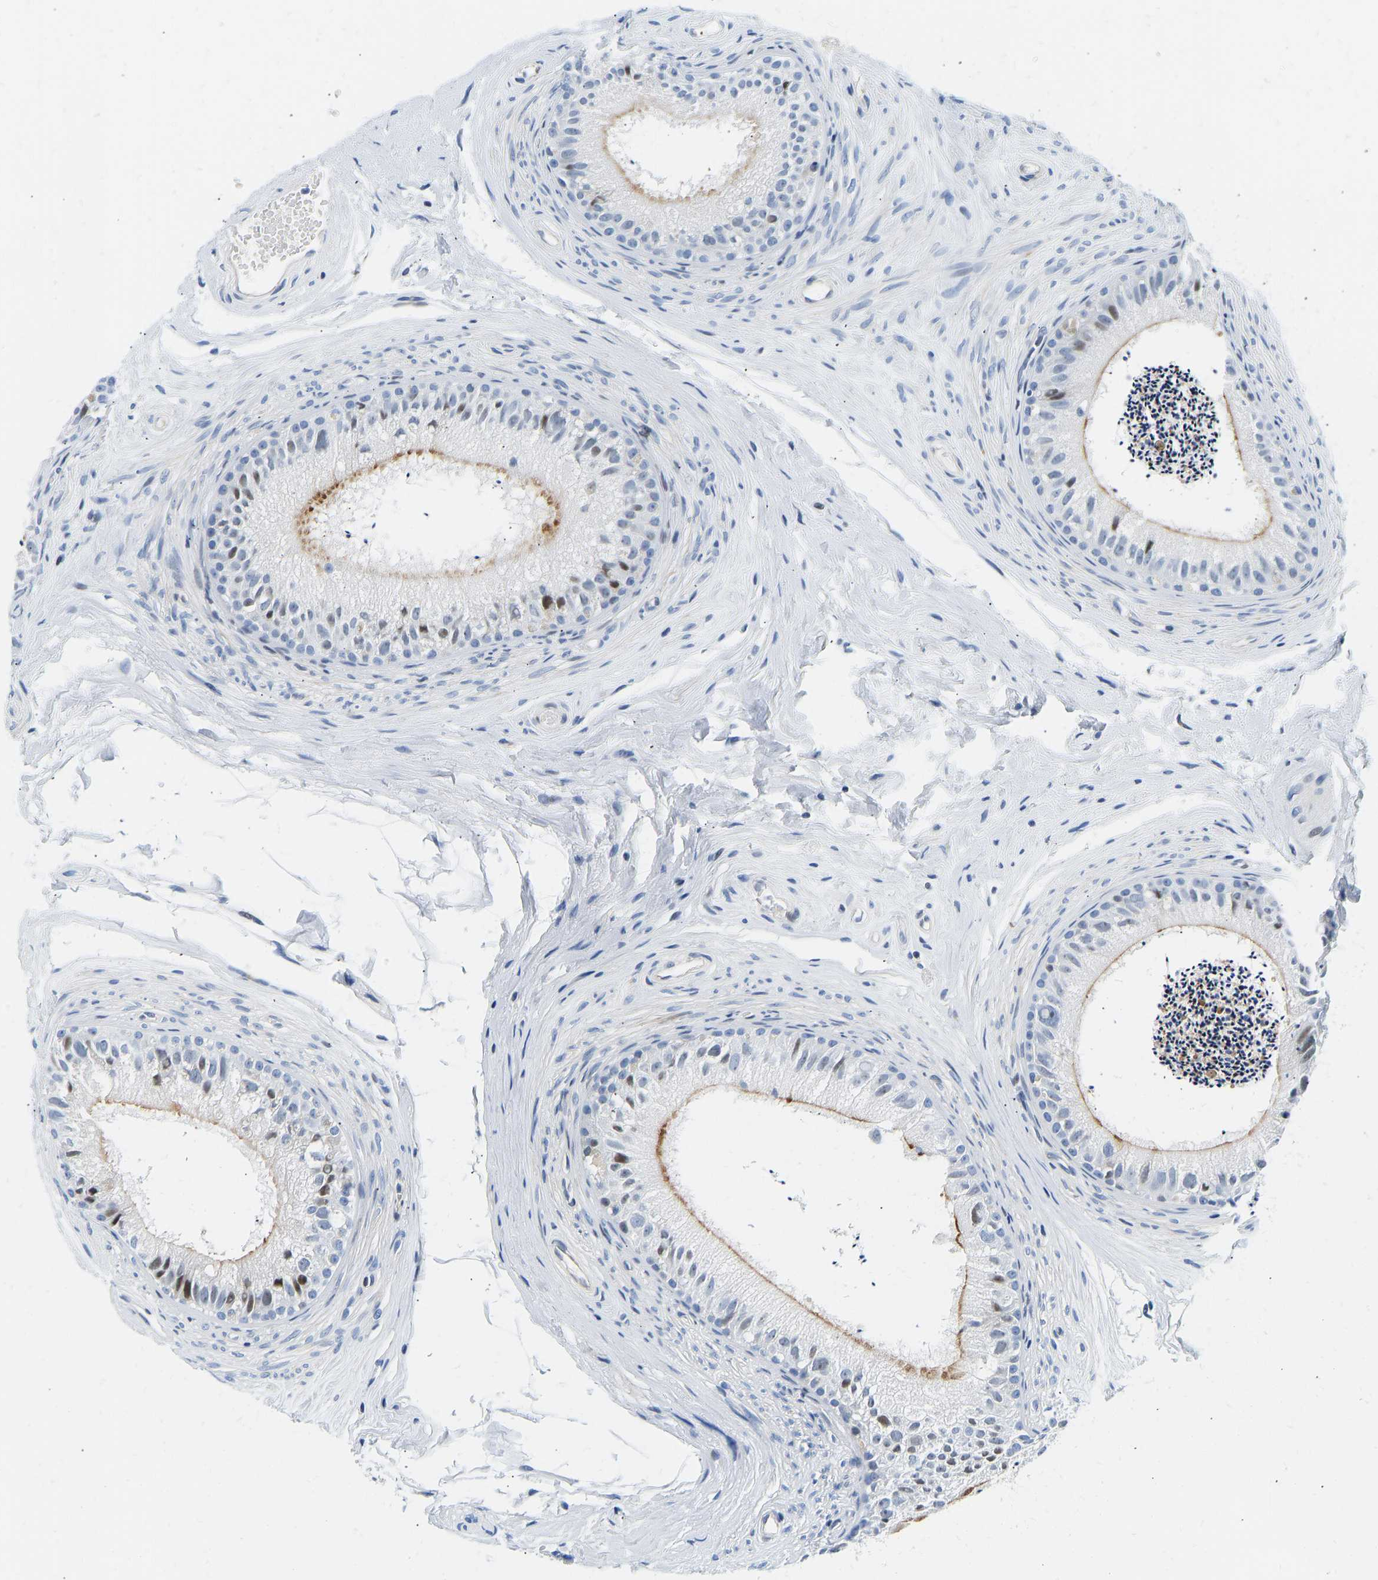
{"staining": {"intensity": "moderate", "quantity": "<25%", "location": "cytoplasmic/membranous,nuclear"}, "tissue": "epididymis", "cell_type": "Glandular cells", "image_type": "normal", "snomed": [{"axis": "morphology", "description": "Normal tissue, NOS"}, {"axis": "topography", "description": "Epididymis"}], "caption": "Protein analysis of benign epididymis shows moderate cytoplasmic/membranous,nuclear positivity in about <25% of glandular cells. The protein of interest is stained brown, and the nuclei are stained in blue (DAB (3,3'-diaminobenzidine) IHC with brightfield microscopy, high magnification).", "gene": "HDAC5", "patient": {"sex": "male", "age": 56}}